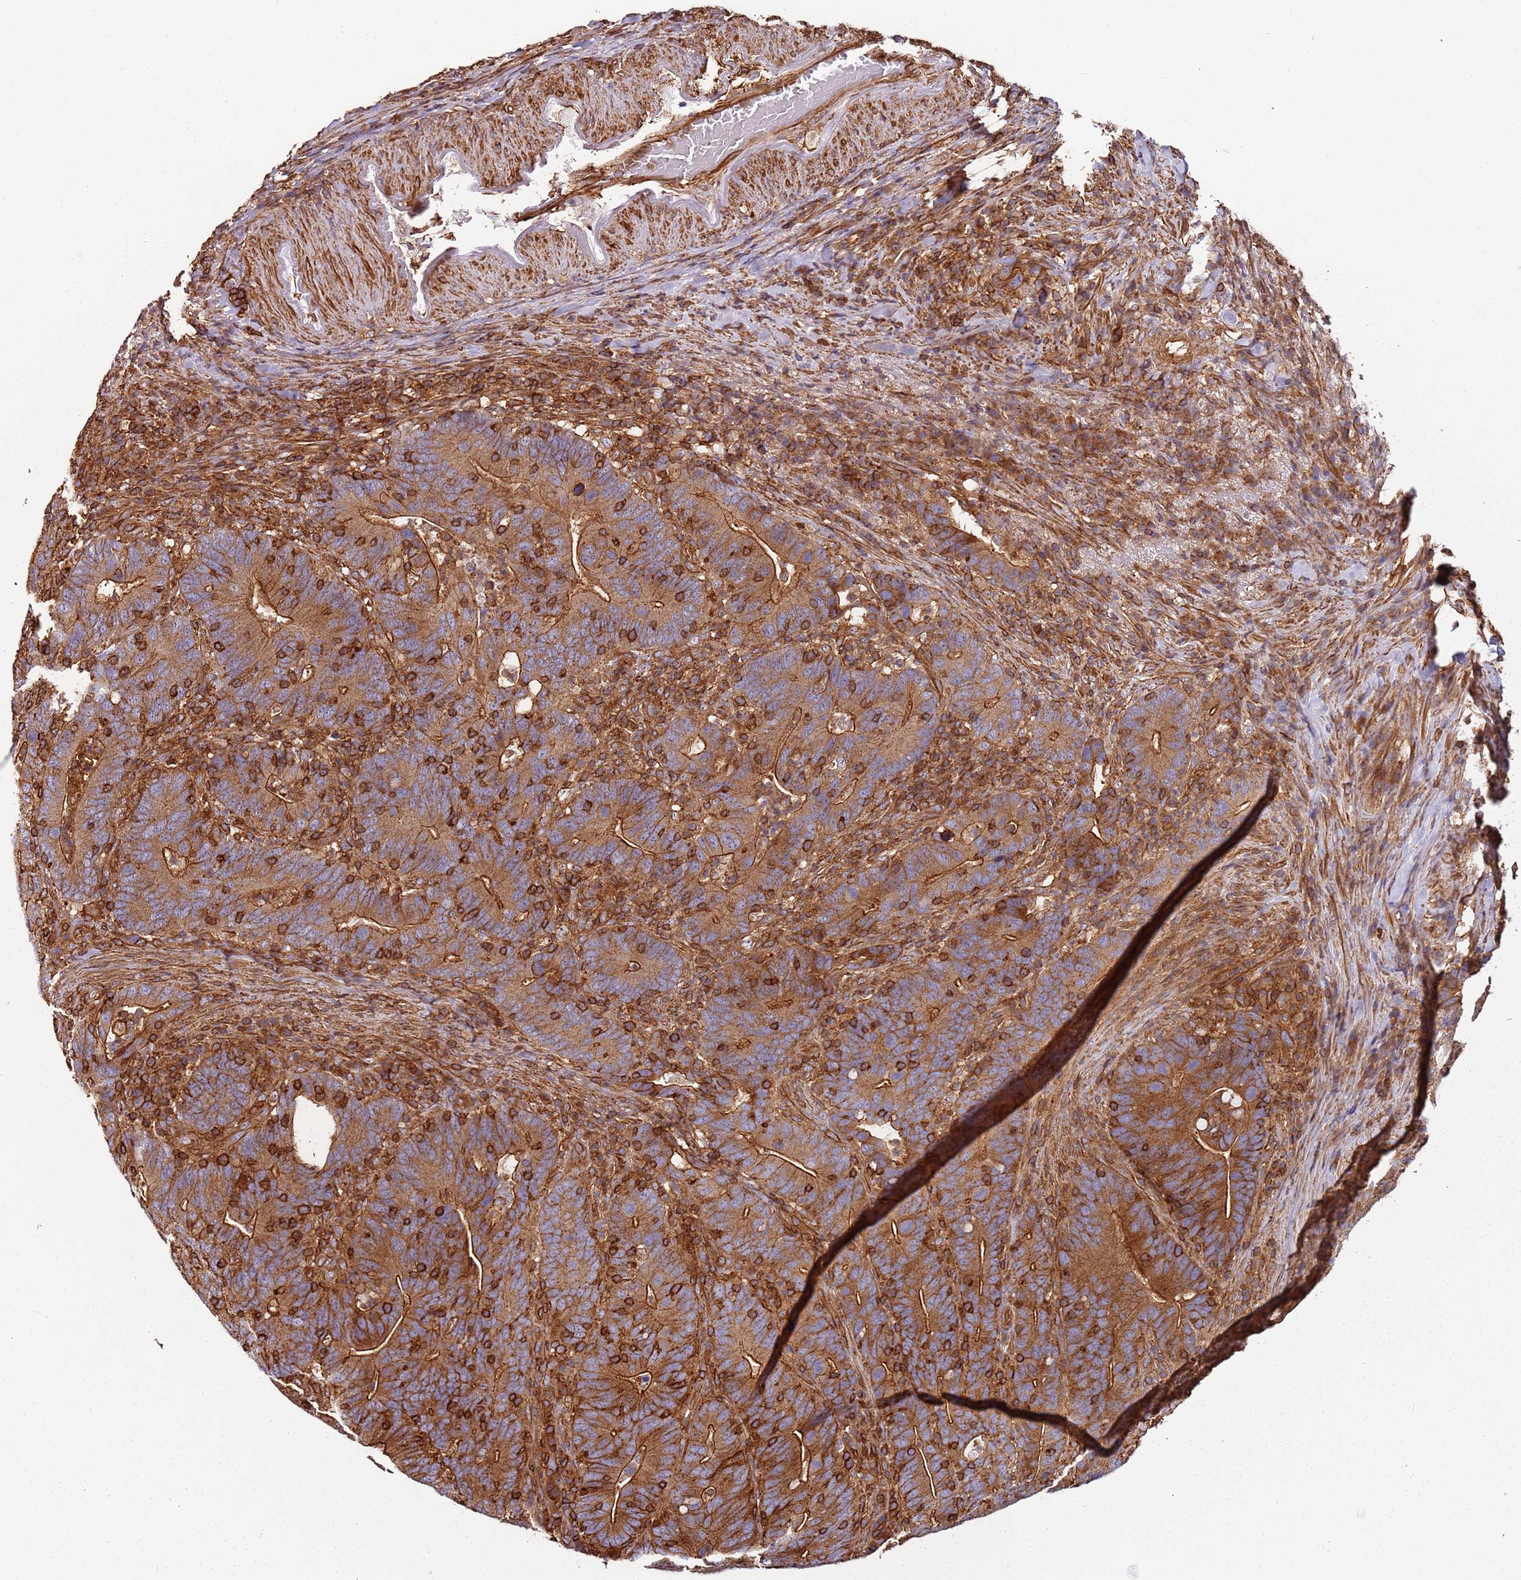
{"staining": {"intensity": "strong", "quantity": ">75%", "location": "cytoplasmic/membranous"}, "tissue": "colorectal cancer", "cell_type": "Tumor cells", "image_type": "cancer", "snomed": [{"axis": "morphology", "description": "Adenocarcinoma, NOS"}, {"axis": "topography", "description": "Colon"}], "caption": "A histopathology image of colorectal adenocarcinoma stained for a protein reveals strong cytoplasmic/membranous brown staining in tumor cells.", "gene": "CYP2U1", "patient": {"sex": "female", "age": 66}}